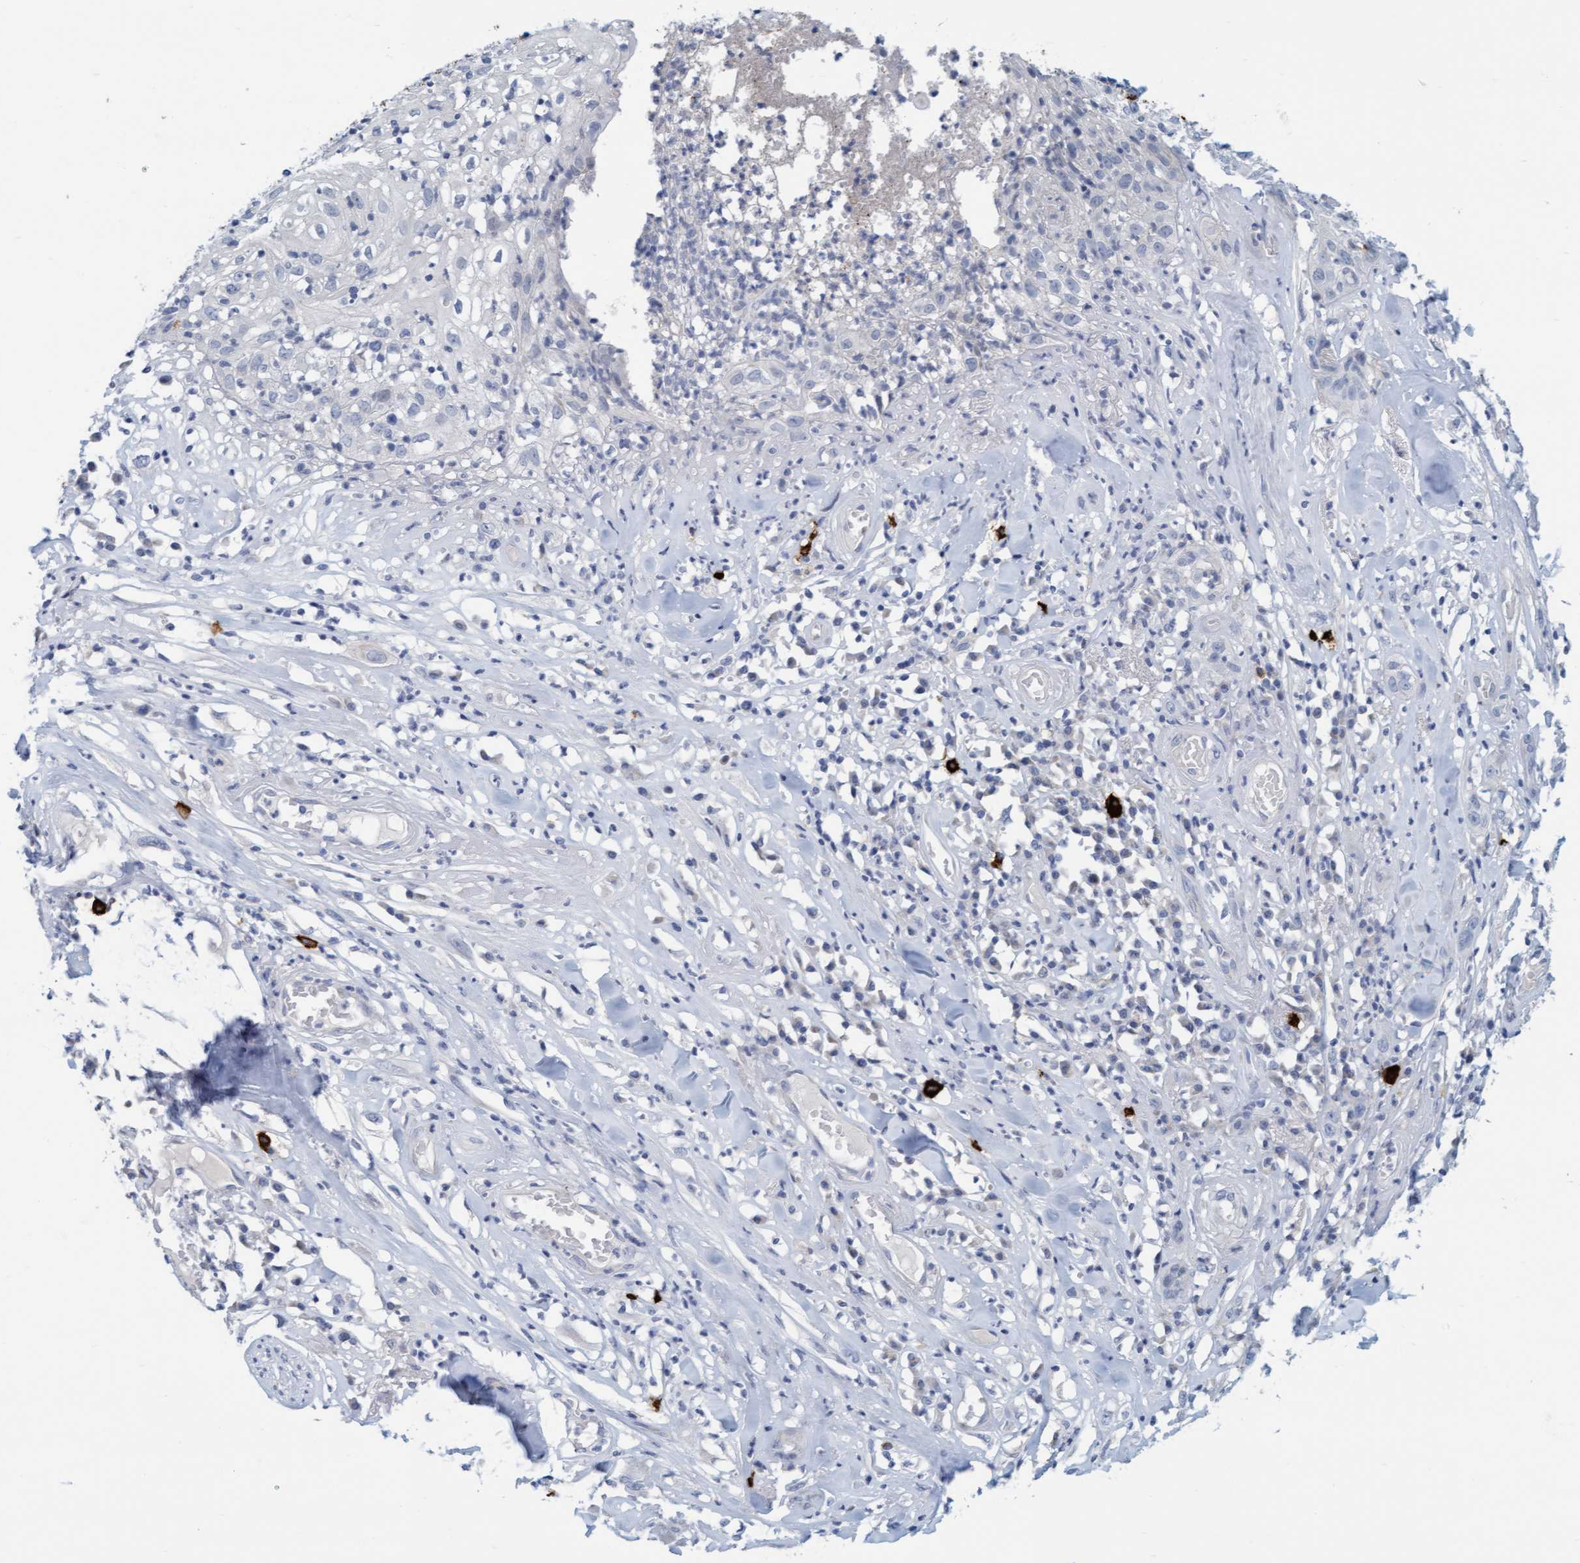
{"staining": {"intensity": "negative", "quantity": "none", "location": "none"}, "tissue": "skin cancer", "cell_type": "Tumor cells", "image_type": "cancer", "snomed": [{"axis": "morphology", "description": "Squamous cell carcinoma, NOS"}, {"axis": "topography", "description": "Skin"}], "caption": "Immunohistochemistry of squamous cell carcinoma (skin) exhibits no positivity in tumor cells.", "gene": "CPA3", "patient": {"sex": "male", "age": 65}}